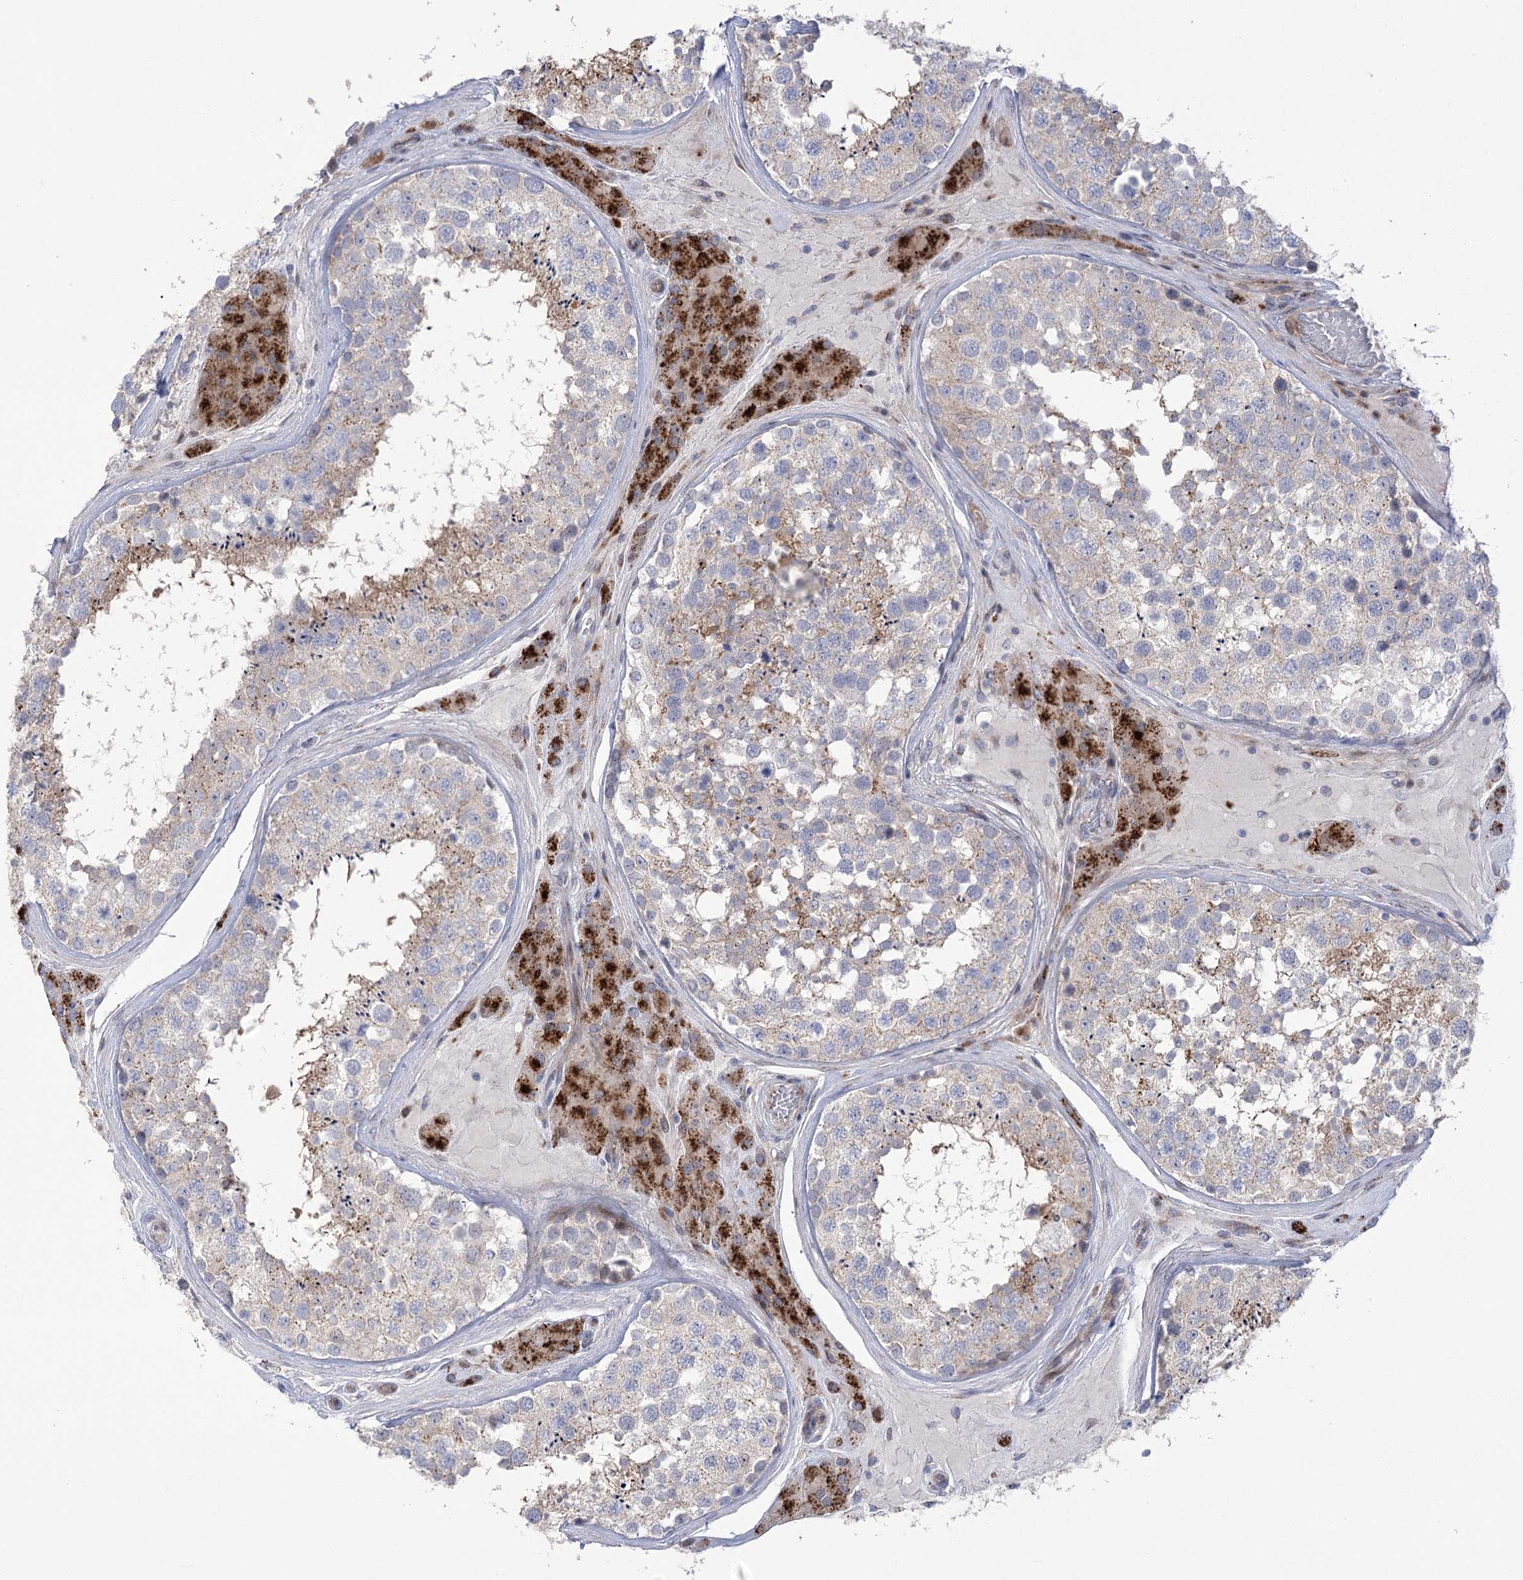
{"staining": {"intensity": "moderate", "quantity": "<25%", "location": "cytoplasmic/membranous"}, "tissue": "testis", "cell_type": "Cells in seminiferous ducts", "image_type": "normal", "snomed": [{"axis": "morphology", "description": "Normal tissue, NOS"}, {"axis": "topography", "description": "Testis"}], "caption": "IHC (DAB (3,3'-diaminobenzidine)) staining of unremarkable human testis shows moderate cytoplasmic/membranous protein expression in about <25% of cells in seminiferous ducts.", "gene": "NME7", "patient": {"sex": "male", "age": 46}}